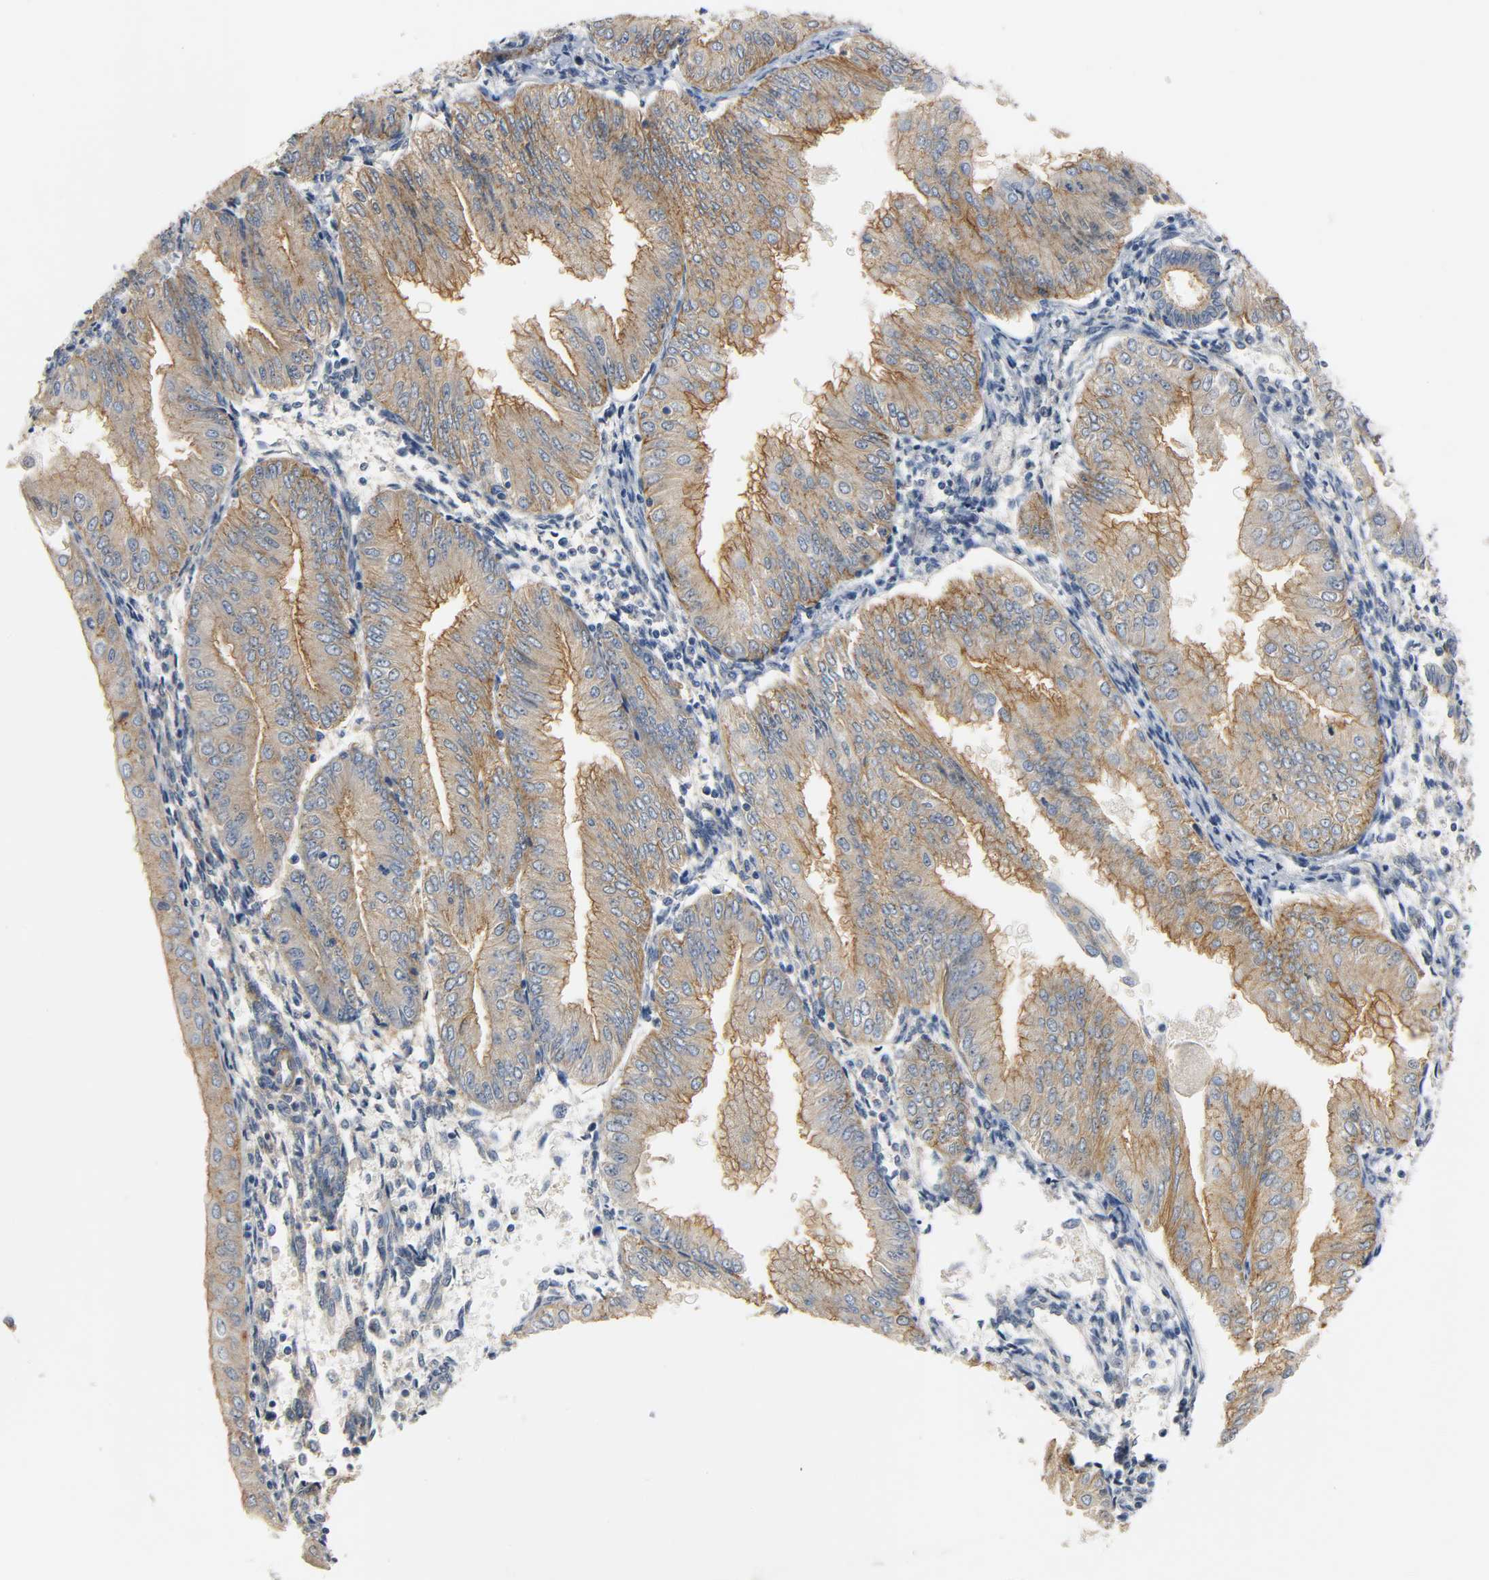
{"staining": {"intensity": "strong", "quantity": ">75%", "location": "cytoplasmic/membranous"}, "tissue": "endometrial cancer", "cell_type": "Tumor cells", "image_type": "cancer", "snomed": [{"axis": "morphology", "description": "Adenocarcinoma, NOS"}, {"axis": "topography", "description": "Endometrium"}], "caption": "Protein staining of endometrial cancer tissue reveals strong cytoplasmic/membranous positivity in about >75% of tumor cells.", "gene": "ARPC1A", "patient": {"sex": "female", "age": 53}}